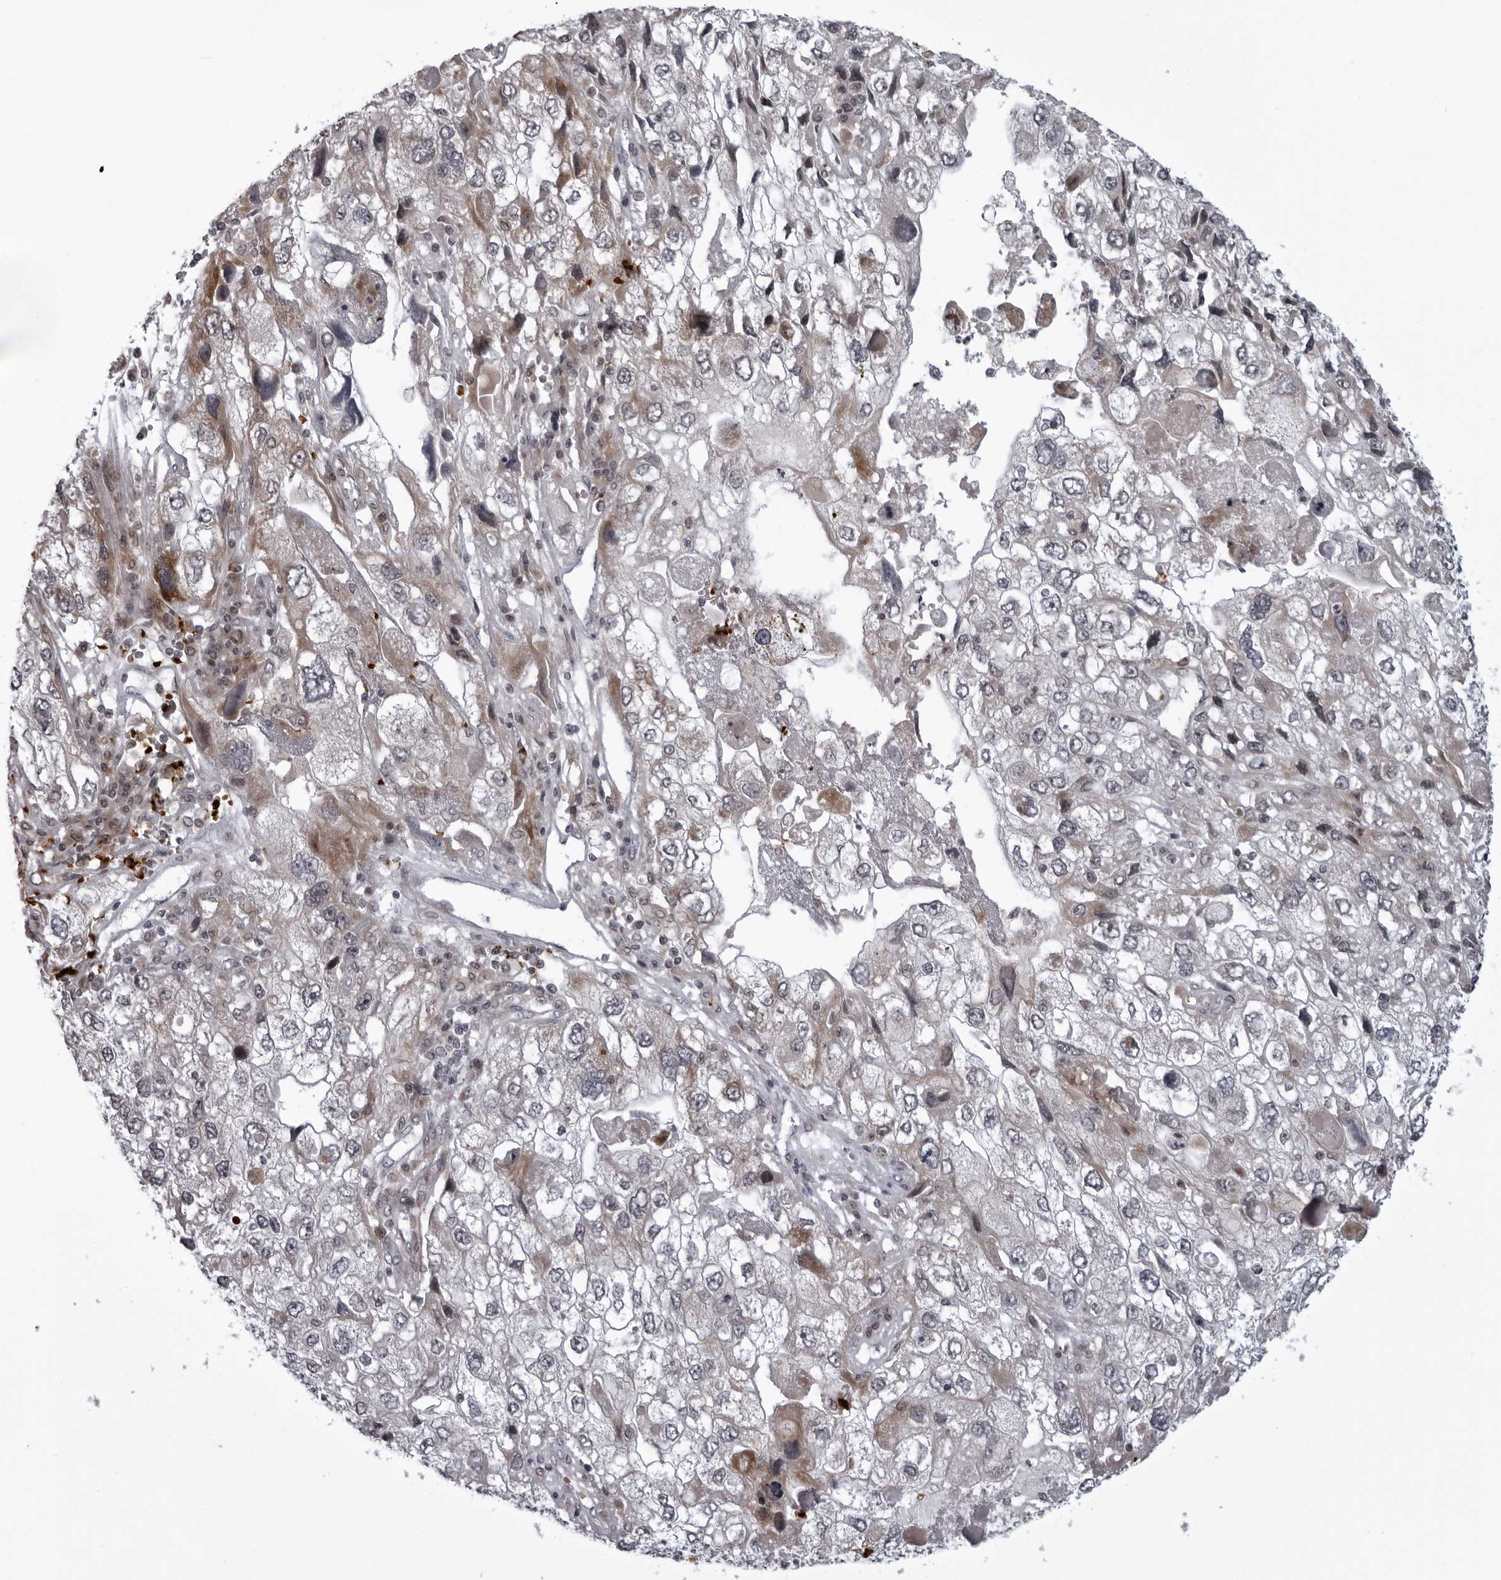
{"staining": {"intensity": "moderate", "quantity": "<25%", "location": "cytoplasmic/membranous"}, "tissue": "endometrial cancer", "cell_type": "Tumor cells", "image_type": "cancer", "snomed": [{"axis": "morphology", "description": "Adenocarcinoma, NOS"}, {"axis": "topography", "description": "Endometrium"}], "caption": "Endometrial cancer (adenocarcinoma) stained with DAB (3,3'-diaminobenzidine) immunohistochemistry (IHC) shows low levels of moderate cytoplasmic/membranous staining in approximately <25% of tumor cells.", "gene": "THOP1", "patient": {"sex": "female", "age": 49}}